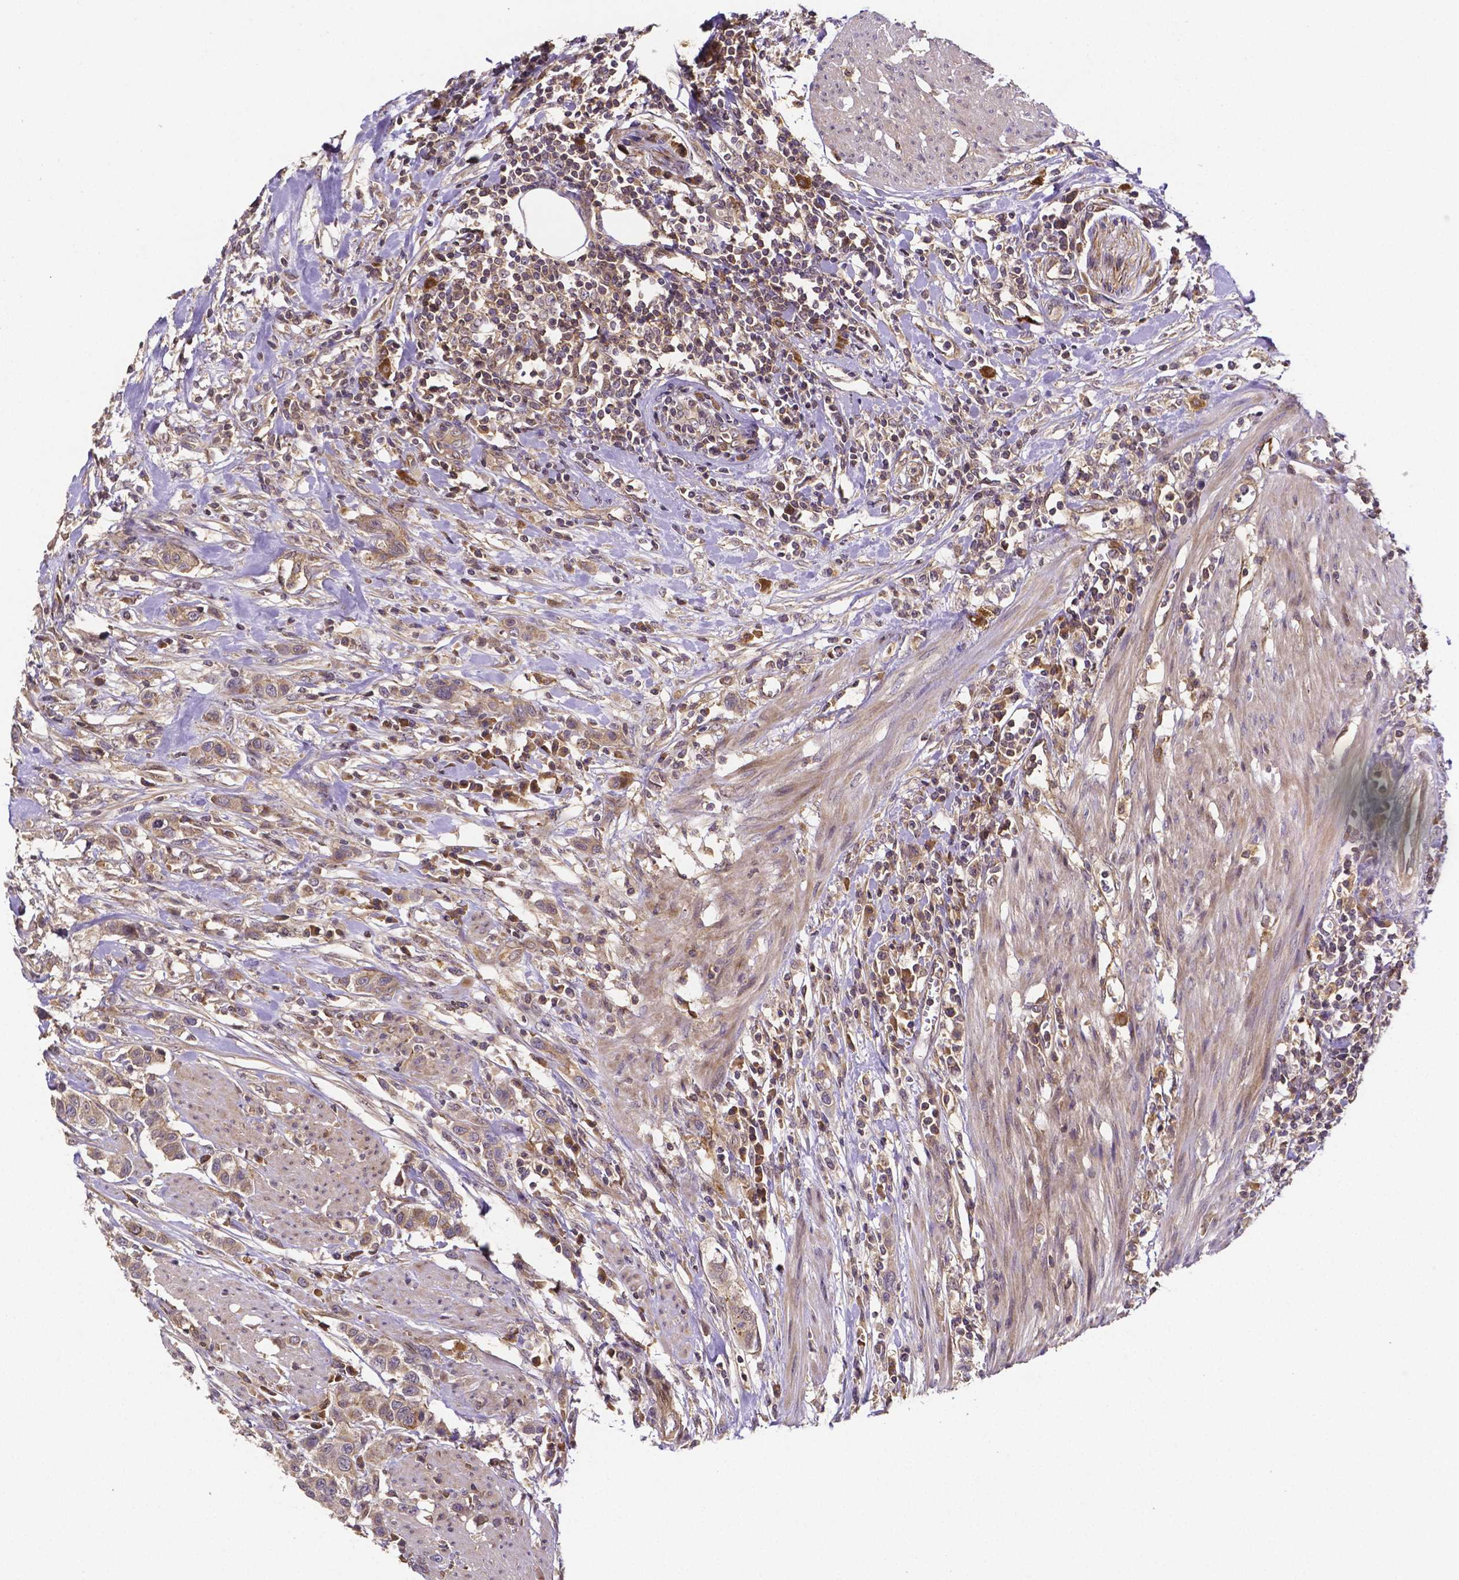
{"staining": {"intensity": "weak", "quantity": ">75%", "location": "cytoplasmic/membranous"}, "tissue": "urothelial cancer", "cell_type": "Tumor cells", "image_type": "cancer", "snomed": [{"axis": "morphology", "description": "Urothelial carcinoma, High grade"}, {"axis": "topography", "description": "Urinary bladder"}], "caption": "Urothelial cancer stained with a protein marker shows weak staining in tumor cells.", "gene": "RNF123", "patient": {"sex": "female", "age": 58}}